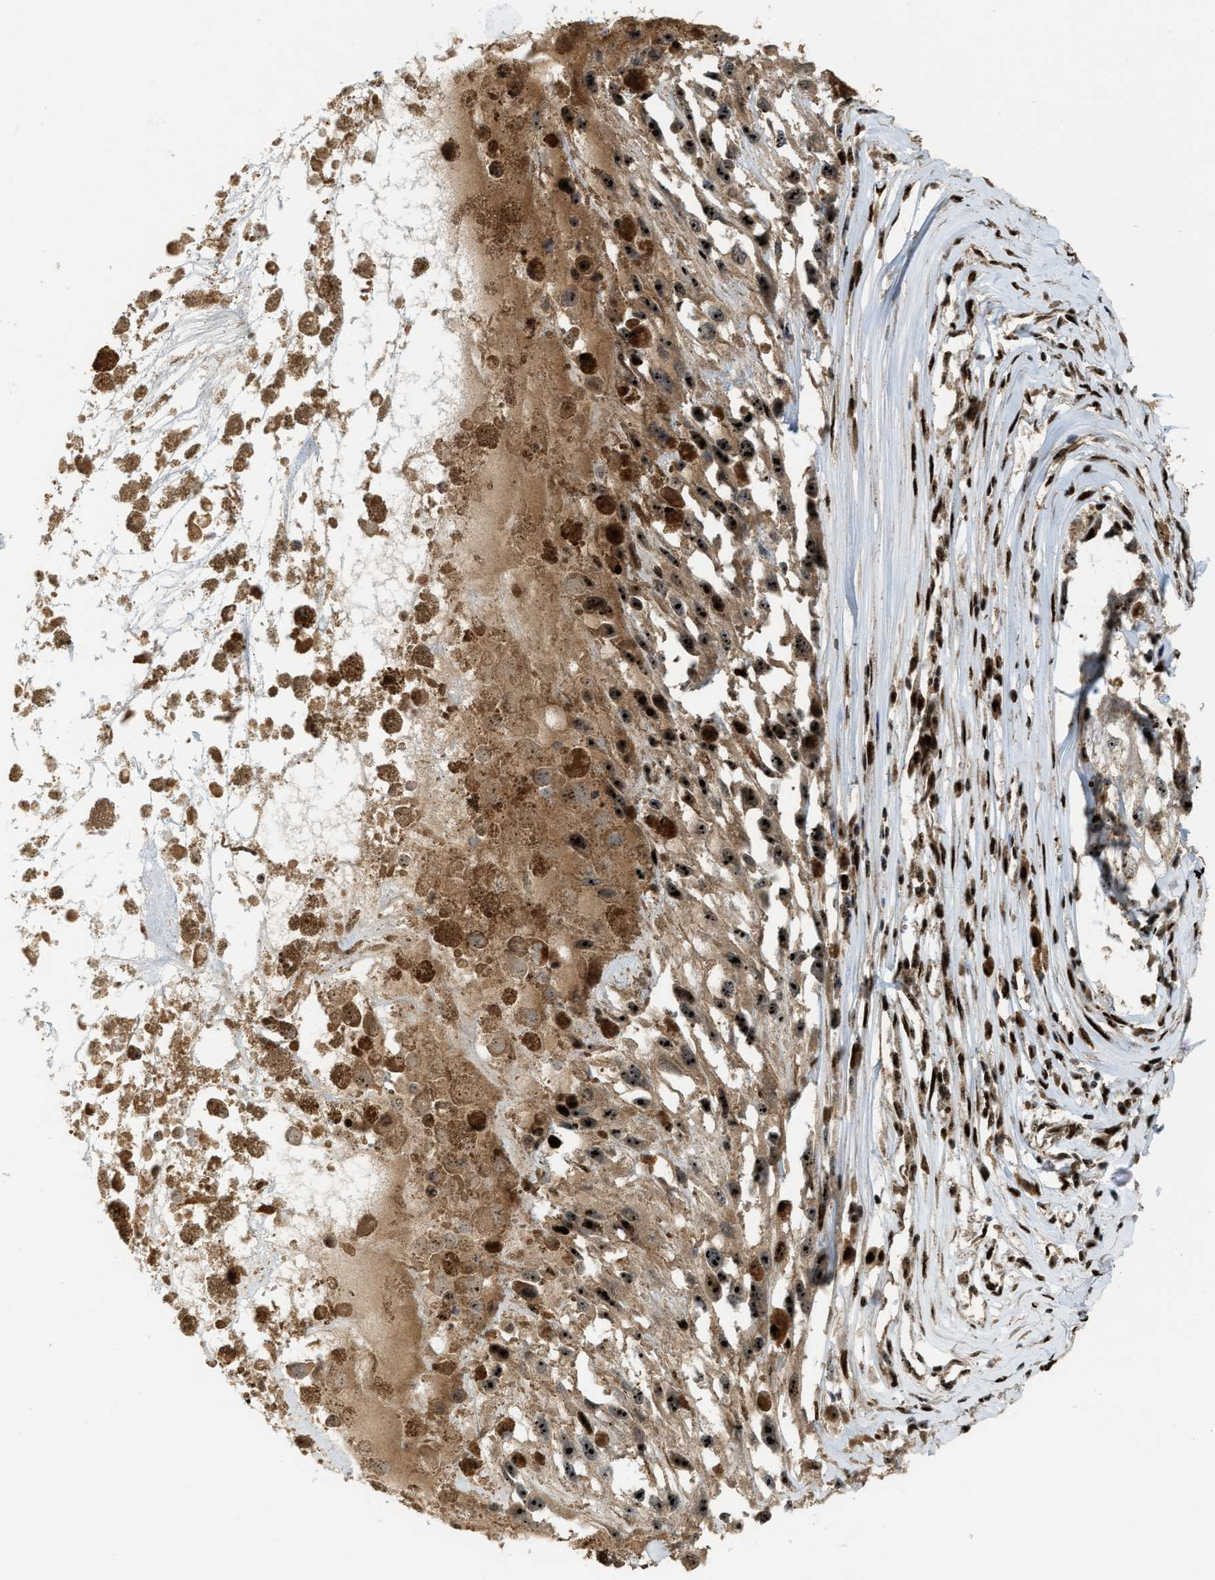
{"staining": {"intensity": "strong", "quantity": ">75%", "location": "cytoplasmic/membranous,nuclear"}, "tissue": "melanoma", "cell_type": "Tumor cells", "image_type": "cancer", "snomed": [{"axis": "morphology", "description": "Malignant melanoma, Metastatic site"}, {"axis": "topography", "description": "Lymph node"}], "caption": "Immunohistochemistry image of malignant melanoma (metastatic site) stained for a protein (brown), which demonstrates high levels of strong cytoplasmic/membranous and nuclear staining in approximately >75% of tumor cells.", "gene": "ZNF687", "patient": {"sex": "male", "age": 59}}